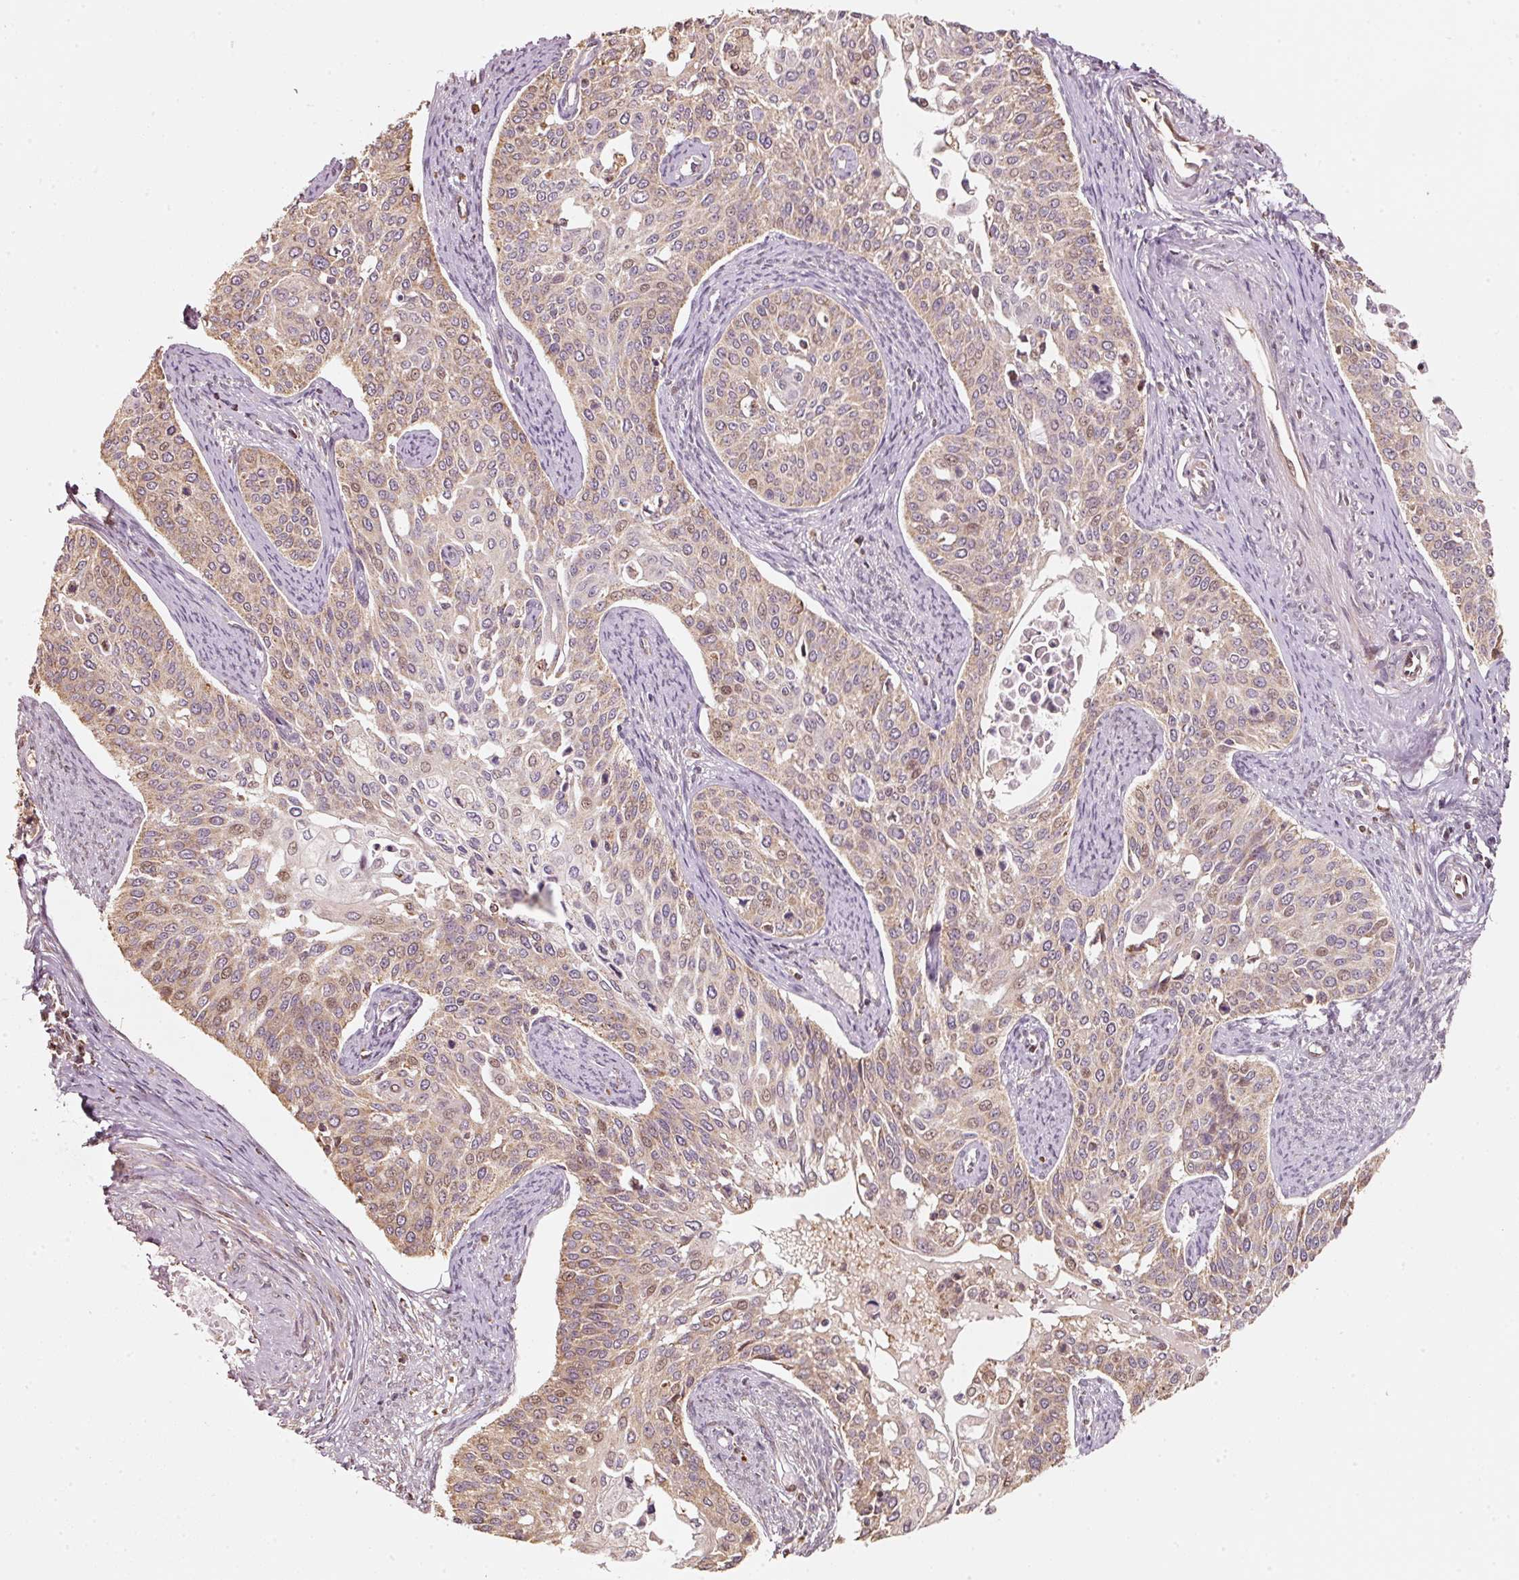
{"staining": {"intensity": "weak", "quantity": ">75%", "location": "cytoplasmic/membranous,nuclear"}, "tissue": "cervical cancer", "cell_type": "Tumor cells", "image_type": "cancer", "snomed": [{"axis": "morphology", "description": "Squamous cell carcinoma, NOS"}, {"axis": "topography", "description": "Cervix"}], "caption": "Cervical squamous cell carcinoma stained with a protein marker reveals weak staining in tumor cells.", "gene": "RAB35", "patient": {"sex": "female", "age": 44}}